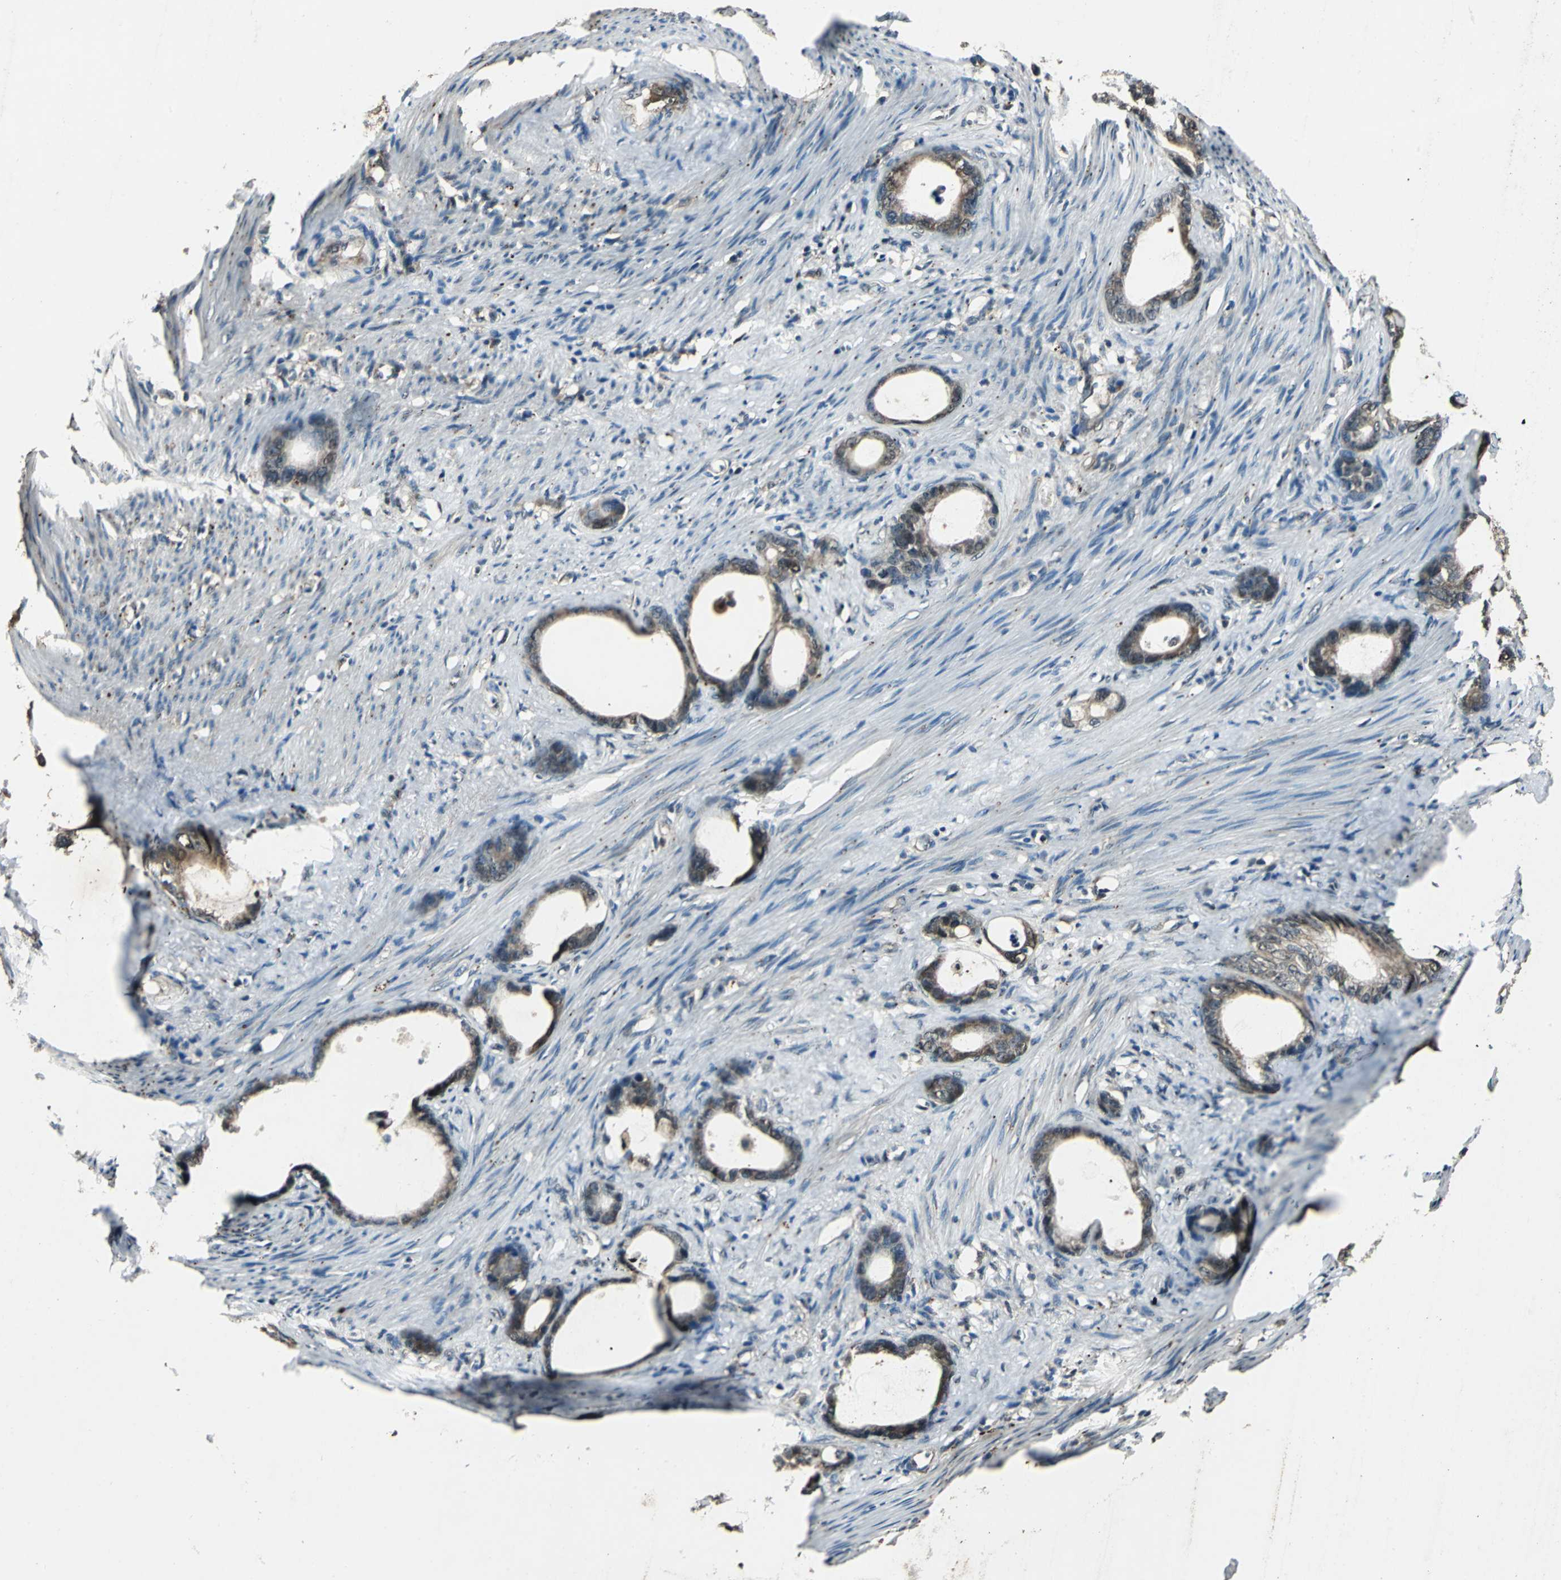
{"staining": {"intensity": "weak", "quantity": "25%-75%", "location": "cytoplasmic/membranous"}, "tissue": "stomach cancer", "cell_type": "Tumor cells", "image_type": "cancer", "snomed": [{"axis": "morphology", "description": "Adenocarcinoma, NOS"}, {"axis": "topography", "description": "Stomach"}], "caption": "Protein analysis of stomach cancer tissue reveals weak cytoplasmic/membranous expression in about 25%-75% of tumor cells. (DAB (3,3'-diaminobenzidine) IHC, brown staining for protein, blue staining for nuclei).", "gene": "PPP1R13L", "patient": {"sex": "female", "age": 75}}